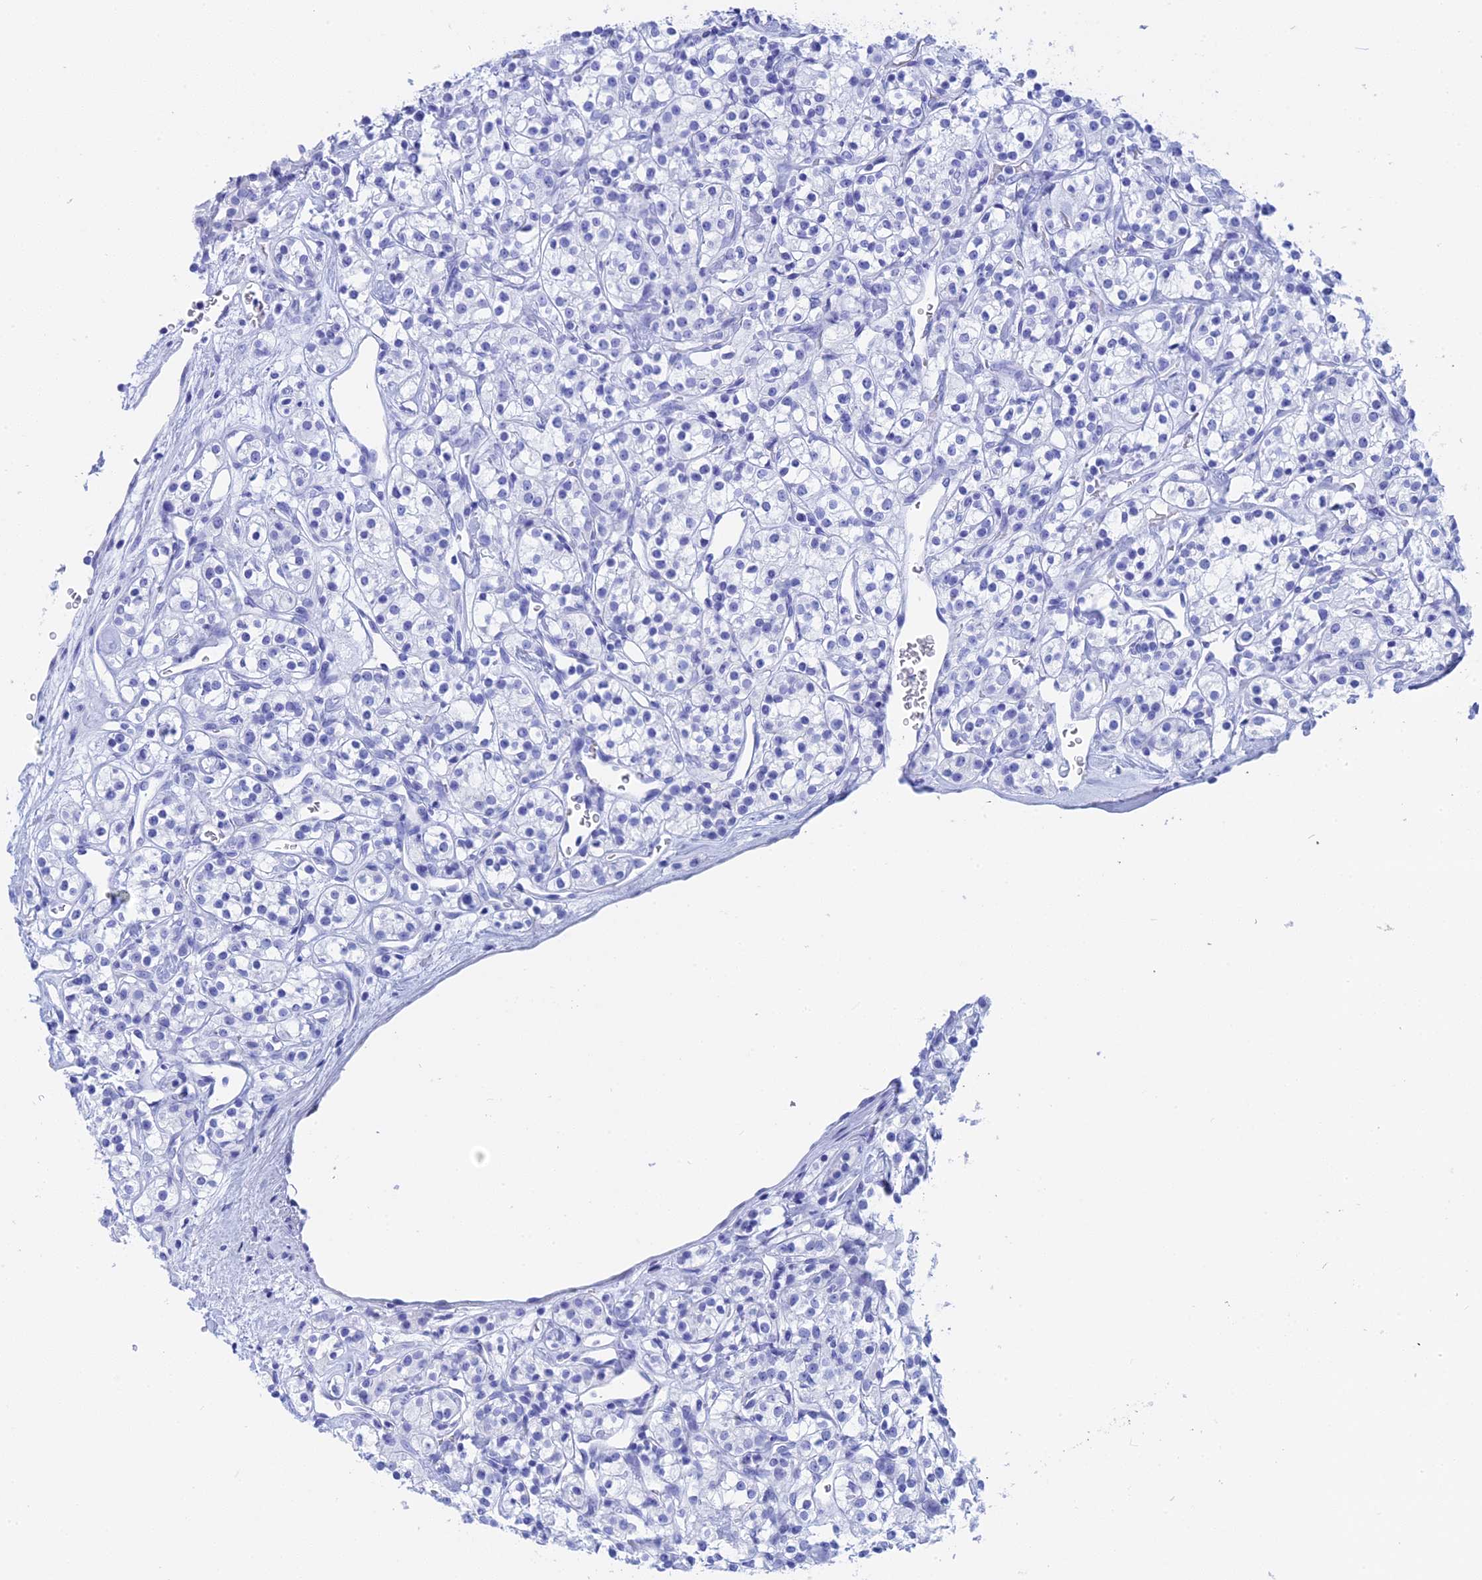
{"staining": {"intensity": "negative", "quantity": "none", "location": "none"}, "tissue": "renal cancer", "cell_type": "Tumor cells", "image_type": "cancer", "snomed": [{"axis": "morphology", "description": "Adenocarcinoma, NOS"}, {"axis": "topography", "description": "Kidney"}], "caption": "Protein analysis of adenocarcinoma (renal) displays no significant staining in tumor cells.", "gene": "TEX101", "patient": {"sex": "male", "age": 77}}